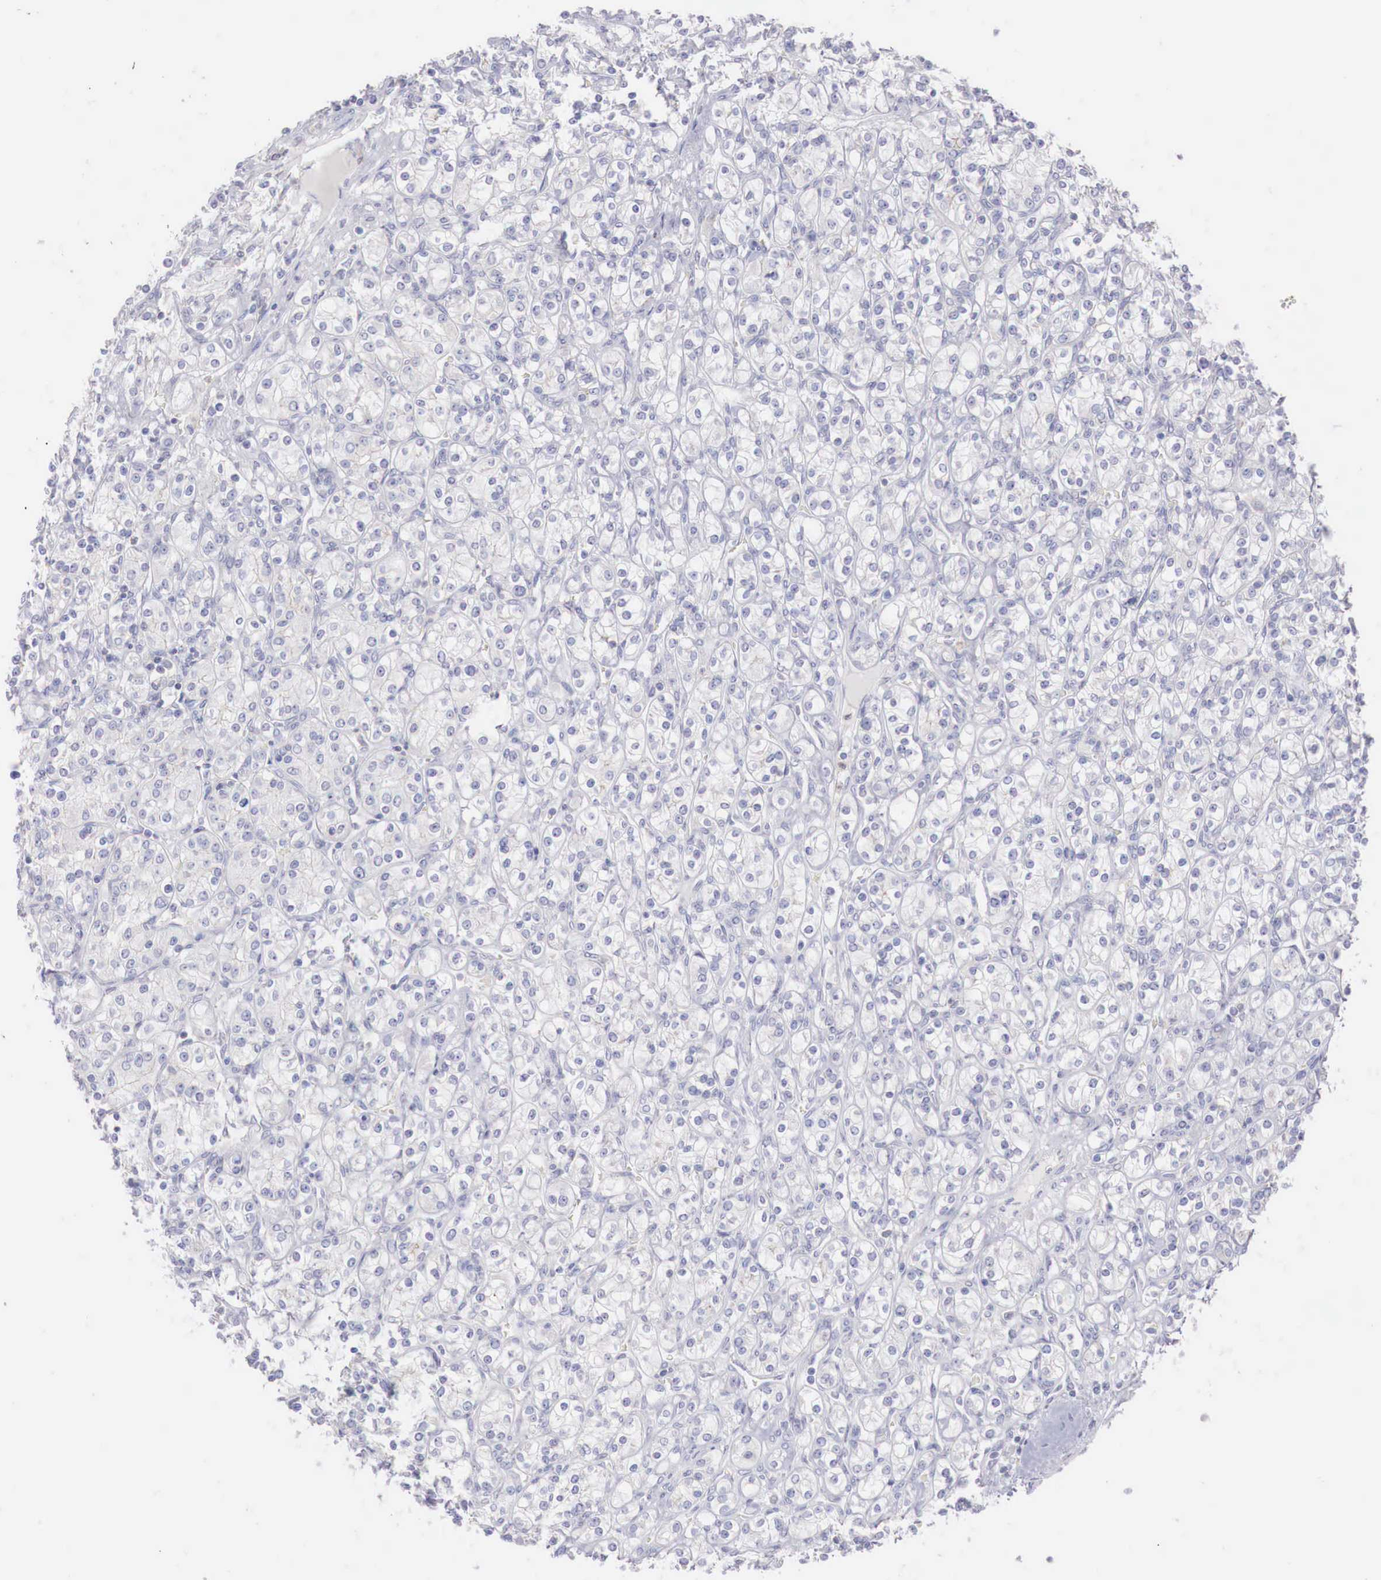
{"staining": {"intensity": "negative", "quantity": "none", "location": "none"}, "tissue": "renal cancer", "cell_type": "Tumor cells", "image_type": "cancer", "snomed": [{"axis": "morphology", "description": "Adenocarcinoma, NOS"}, {"axis": "topography", "description": "Kidney"}], "caption": "Tumor cells are negative for brown protein staining in adenocarcinoma (renal). The staining was performed using DAB to visualize the protein expression in brown, while the nuclei were stained in blue with hematoxylin (Magnification: 20x).", "gene": "TRIM13", "patient": {"sex": "male", "age": 77}}